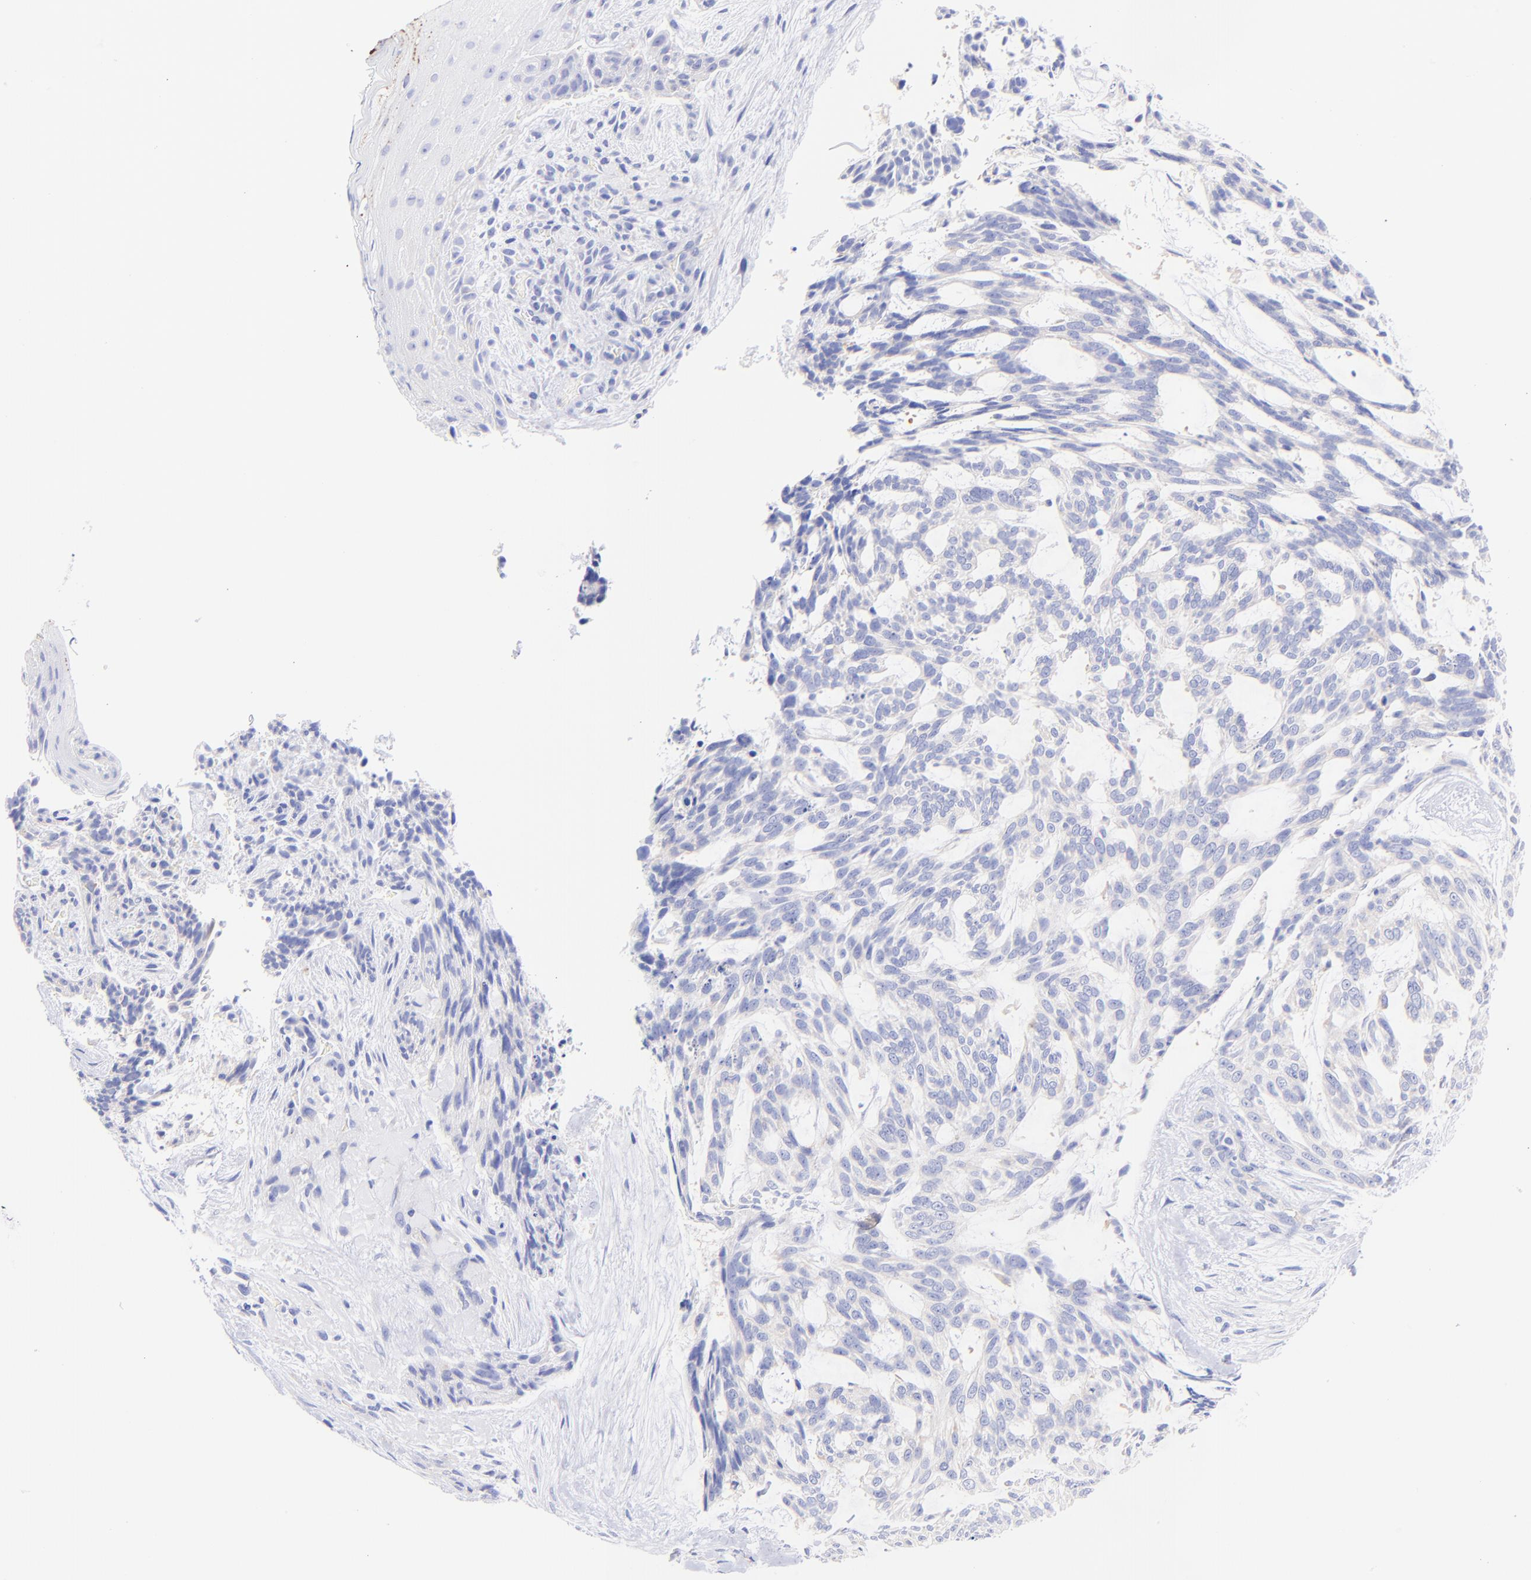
{"staining": {"intensity": "negative", "quantity": "none", "location": "none"}, "tissue": "skin cancer", "cell_type": "Tumor cells", "image_type": "cancer", "snomed": [{"axis": "morphology", "description": "Normal tissue, NOS"}, {"axis": "morphology", "description": "Basal cell carcinoma"}, {"axis": "topography", "description": "Skin"}], "caption": "High magnification brightfield microscopy of skin cancer (basal cell carcinoma) stained with DAB (brown) and counterstained with hematoxylin (blue): tumor cells show no significant expression.", "gene": "GPHN", "patient": {"sex": "female", "age": 71}}